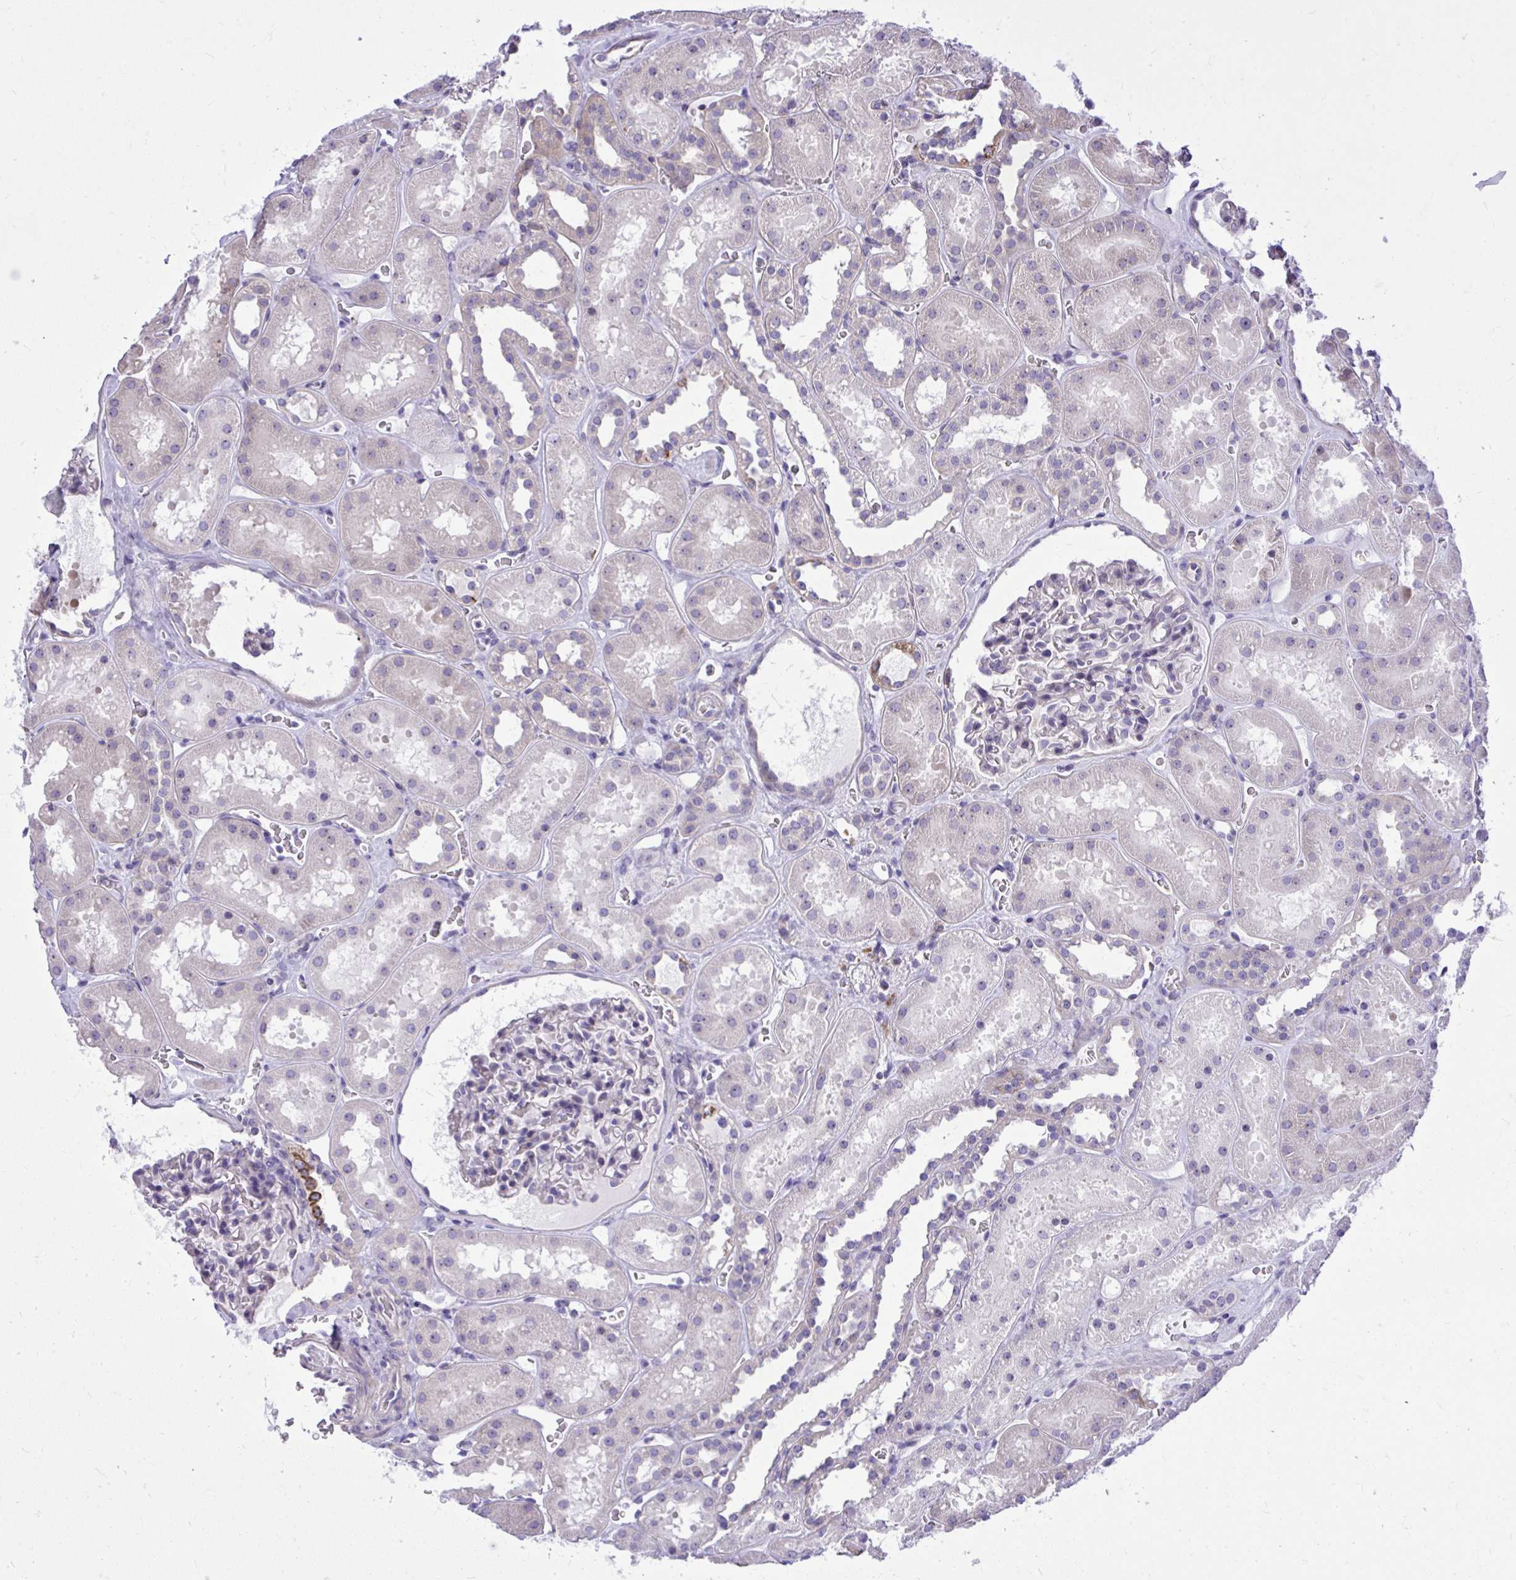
{"staining": {"intensity": "negative", "quantity": "none", "location": "none"}, "tissue": "kidney", "cell_type": "Cells in glomeruli", "image_type": "normal", "snomed": [{"axis": "morphology", "description": "Normal tissue, NOS"}, {"axis": "topography", "description": "Kidney"}], "caption": "The photomicrograph exhibits no staining of cells in glomeruli in unremarkable kidney.", "gene": "GRK4", "patient": {"sex": "female", "age": 41}}